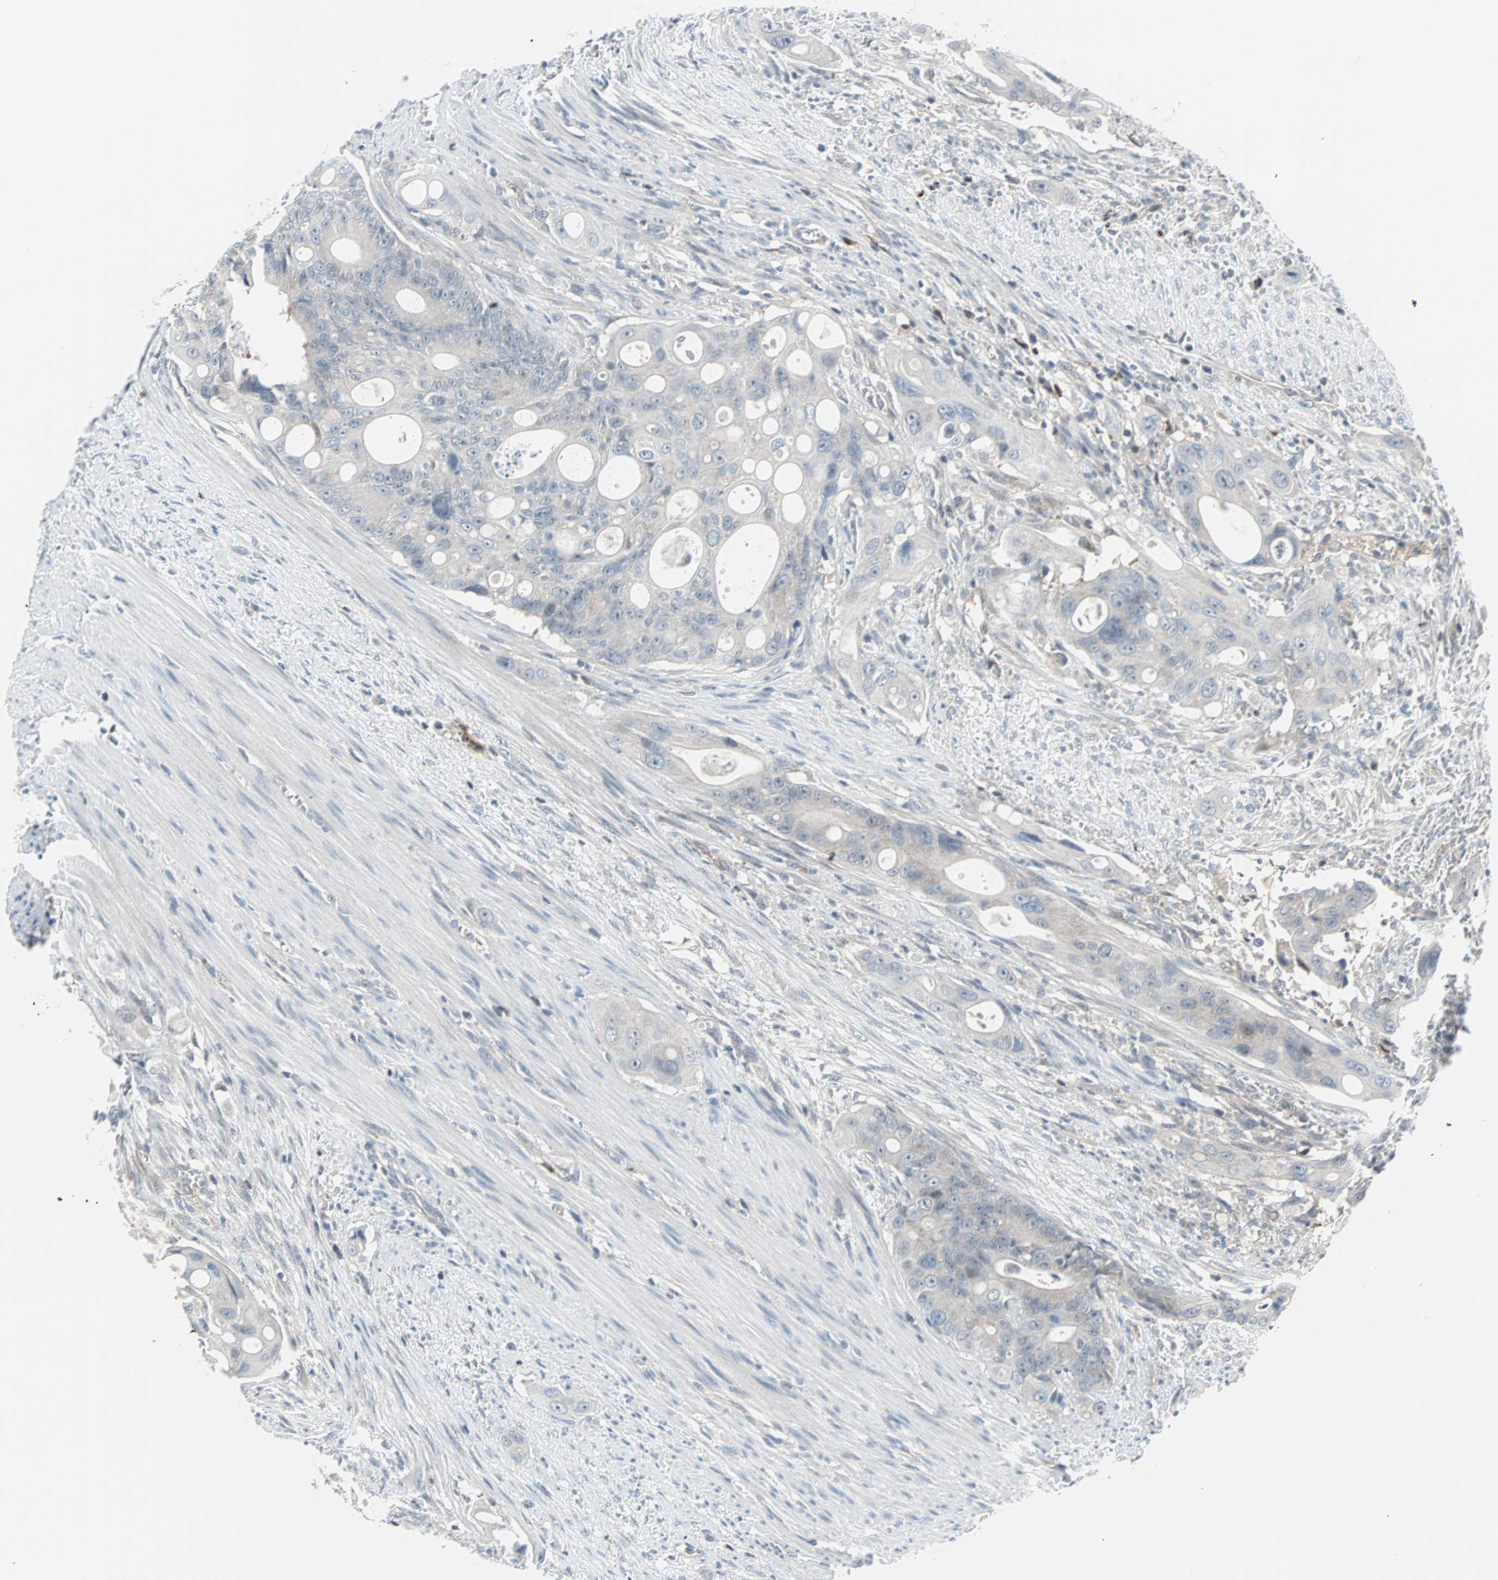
{"staining": {"intensity": "negative", "quantity": "none", "location": "none"}, "tissue": "colorectal cancer", "cell_type": "Tumor cells", "image_type": "cancer", "snomed": [{"axis": "morphology", "description": "Adenocarcinoma, NOS"}, {"axis": "topography", "description": "Colon"}], "caption": "Immunohistochemistry (IHC) image of colorectal cancer (adenocarcinoma) stained for a protein (brown), which reveals no expression in tumor cells. Brightfield microscopy of immunohistochemistry stained with DAB (3,3'-diaminobenzidine) (brown) and hematoxylin (blue), captured at high magnification.", "gene": "CASP3", "patient": {"sex": "female", "age": 57}}